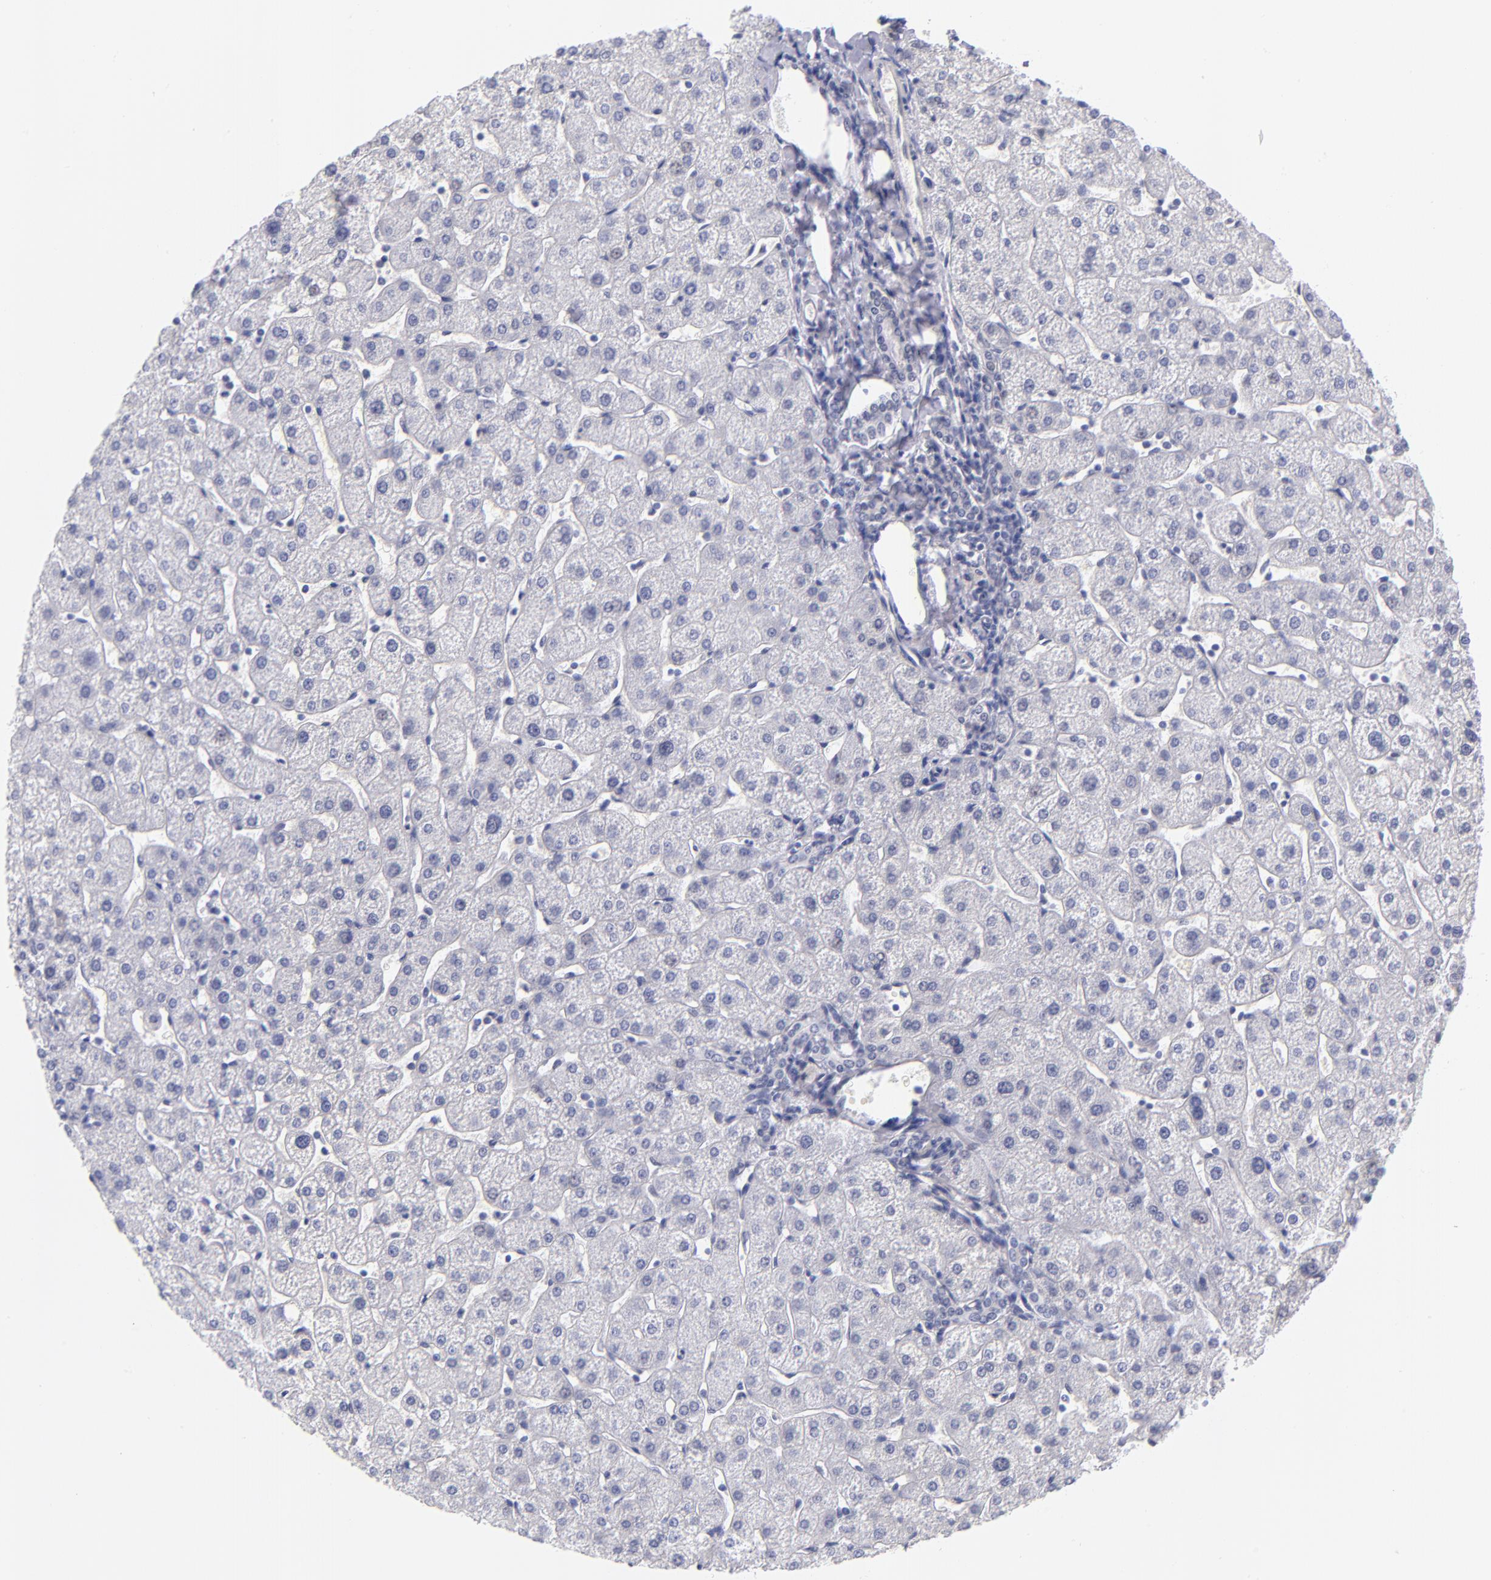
{"staining": {"intensity": "negative", "quantity": "none", "location": "none"}, "tissue": "liver", "cell_type": "Cholangiocytes", "image_type": "normal", "snomed": [{"axis": "morphology", "description": "Normal tissue, NOS"}, {"axis": "topography", "description": "Liver"}], "caption": "There is no significant positivity in cholangiocytes of liver. (DAB immunohistochemistry (IHC) with hematoxylin counter stain).", "gene": "SNRPB", "patient": {"sex": "male", "age": 67}}